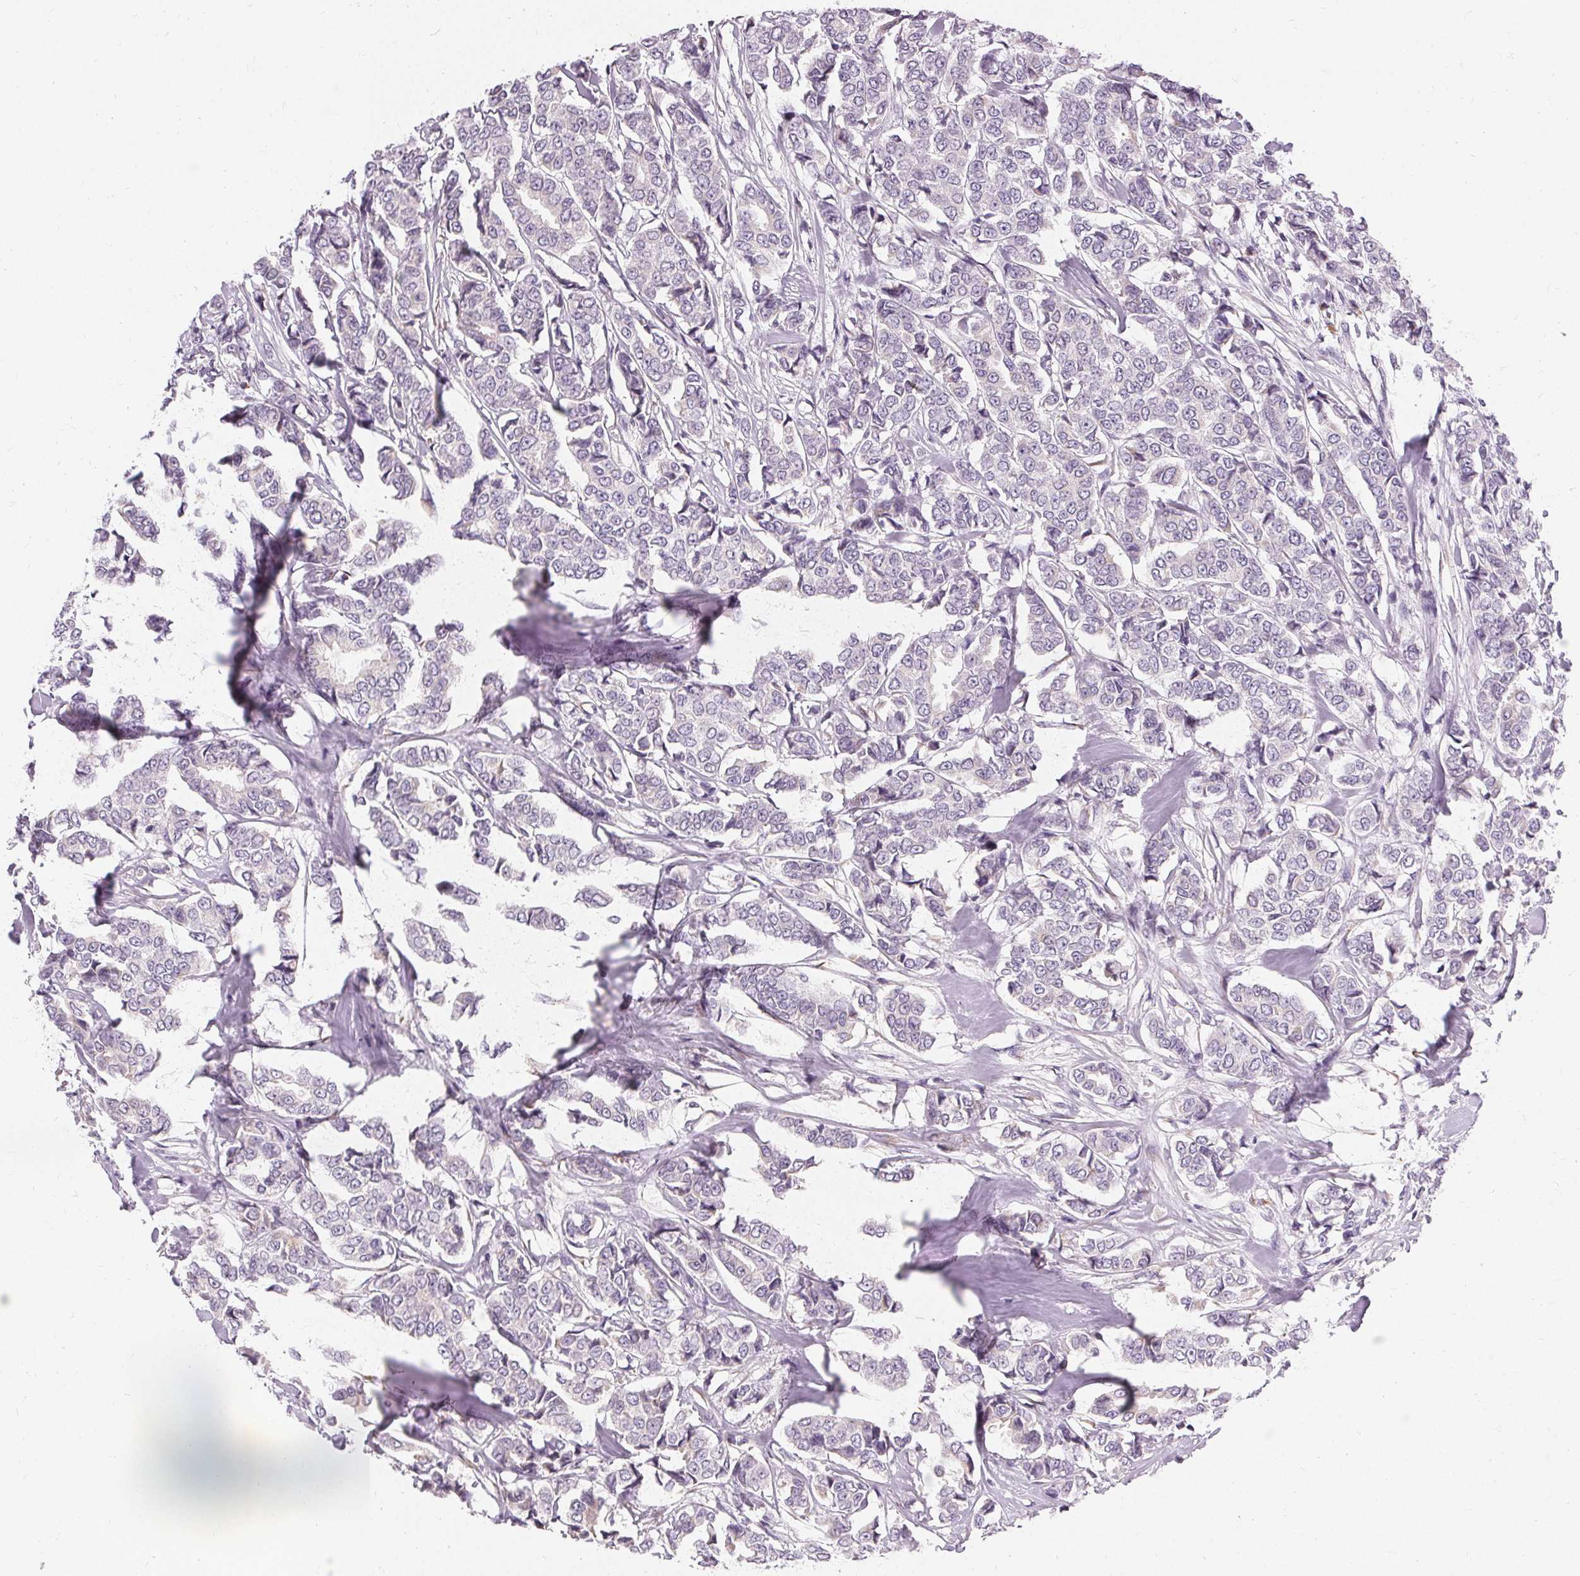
{"staining": {"intensity": "negative", "quantity": "none", "location": "none"}, "tissue": "breast cancer", "cell_type": "Tumor cells", "image_type": "cancer", "snomed": [{"axis": "morphology", "description": "Duct carcinoma"}, {"axis": "topography", "description": "Breast"}], "caption": "An image of breast cancer (intraductal carcinoma) stained for a protein demonstrates no brown staining in tumor cells.", "gene": "FCRL3", "patient": {"sex": "female", "age": 94}}